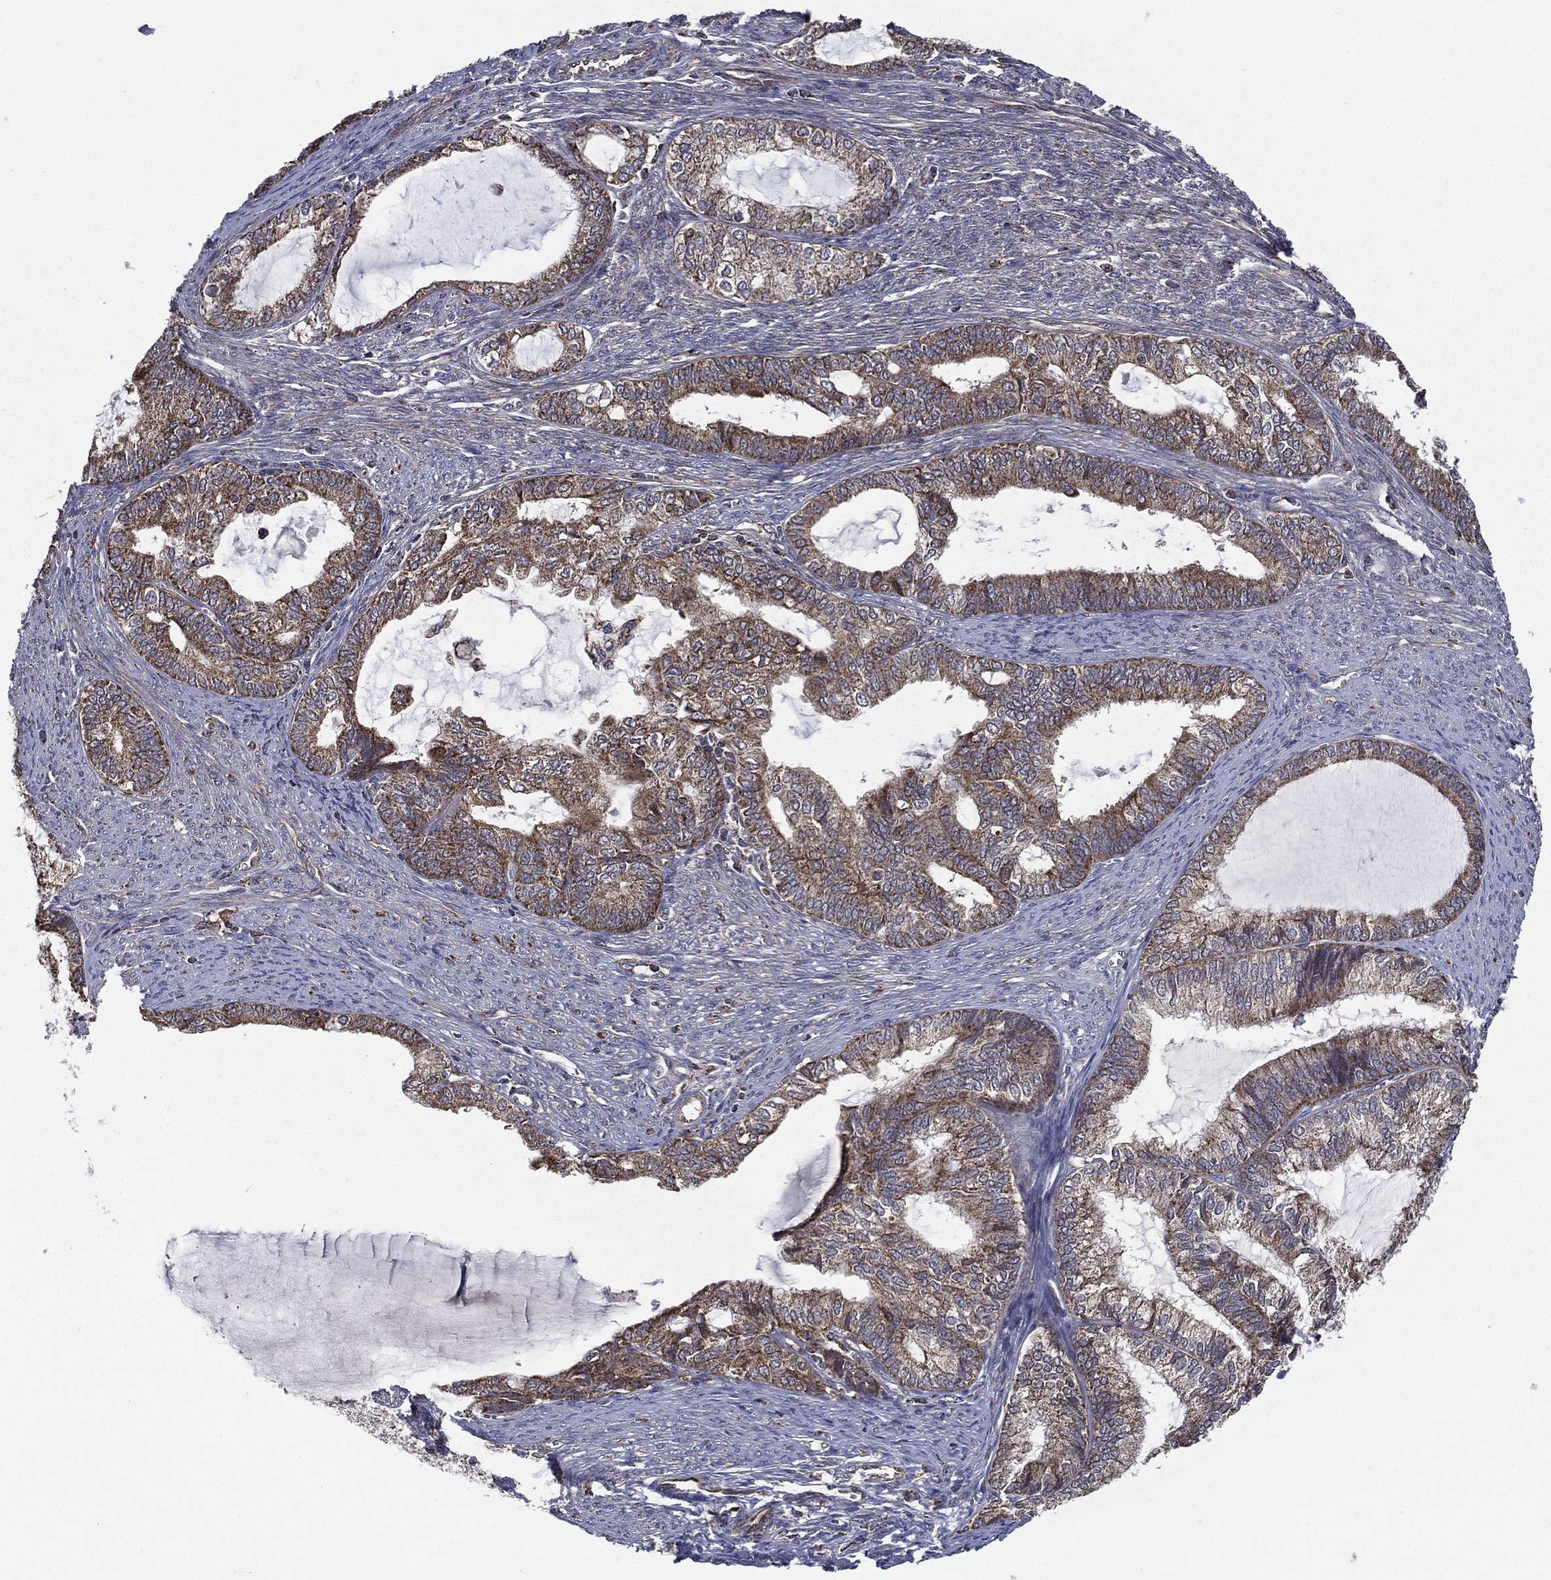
{"staining": {"intensity": "moderate", "quantity": "25%-75%", "location": "cytoplasmic/membranous"}, "tissue": "endometrial cancer", "cell_type": "Tumor cells", "image_type": "cancer", "snomed": [{"axis": "morphology", "description": "Adenocarcinoma, NOS"}, {"axis": "topography", "description": "Endometrium"}], "caption": "This is a micrograph of immunohistochemistry staining of adenocarcinoma (endometrial), which shows moderate positivity in the cytoplasmic/membranous of tumor cells.", "gene": "RIGI", "patient": {"sex": "female", "age": 86}}